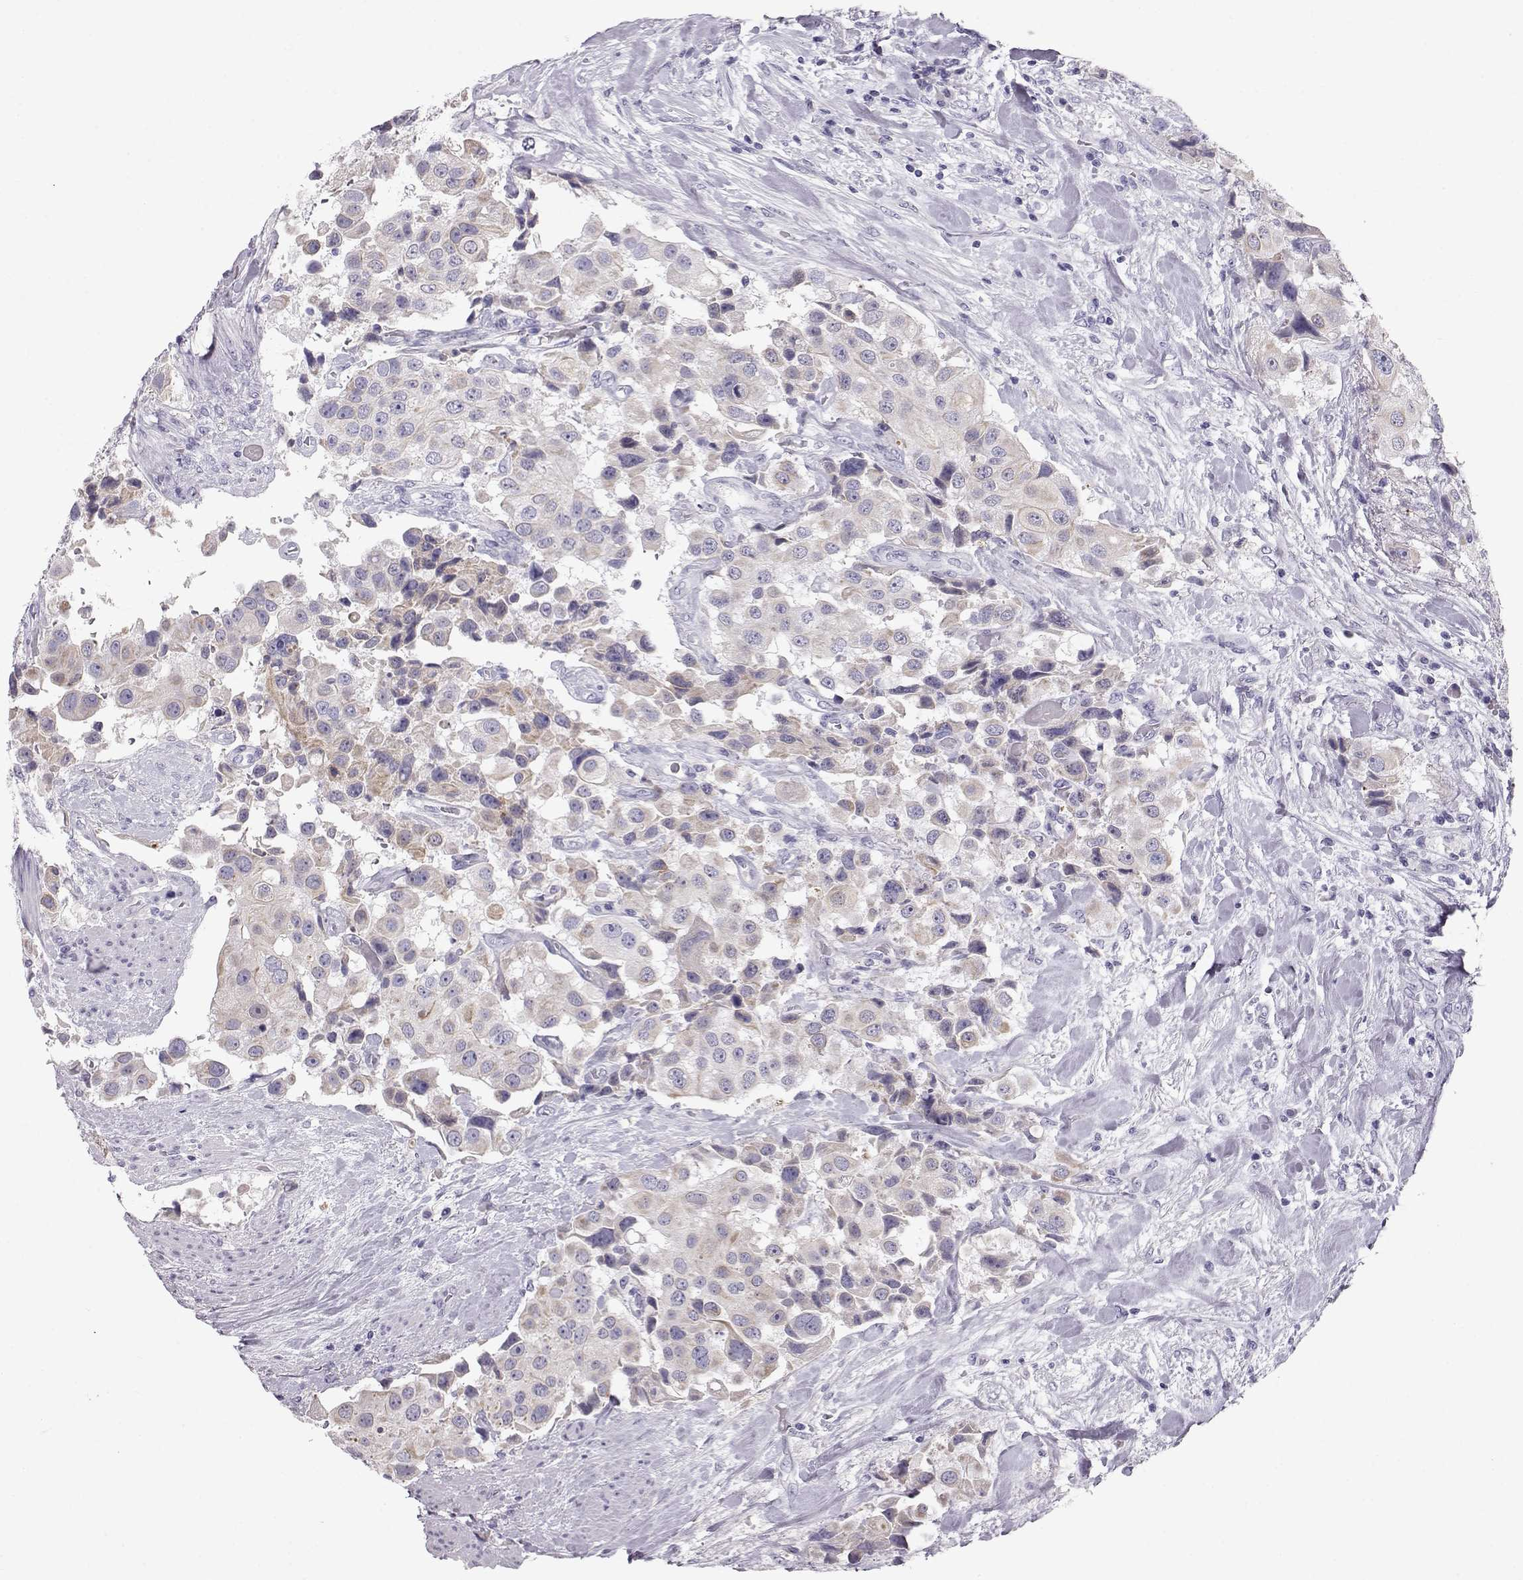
{"staining": {"intensity": "weak", "quantity": "<25%", "location": "cytoplasmic/membranous"}, "tissue": "urothelial cancer", "cell_type": "Tumor cells", "image_type": "cancer", "snomed": [{"axis": "morphology", "description": "Urothelial carcinoma, High grade"}, {"axis": "topography", "description": "Urinary bladder"}], "caption": "Tumor cells are negative for brown protein staining in urothelial carcinoma (high-grade).", "gene": "GPR26", "patient": {"sex": "female", "age": 64}}